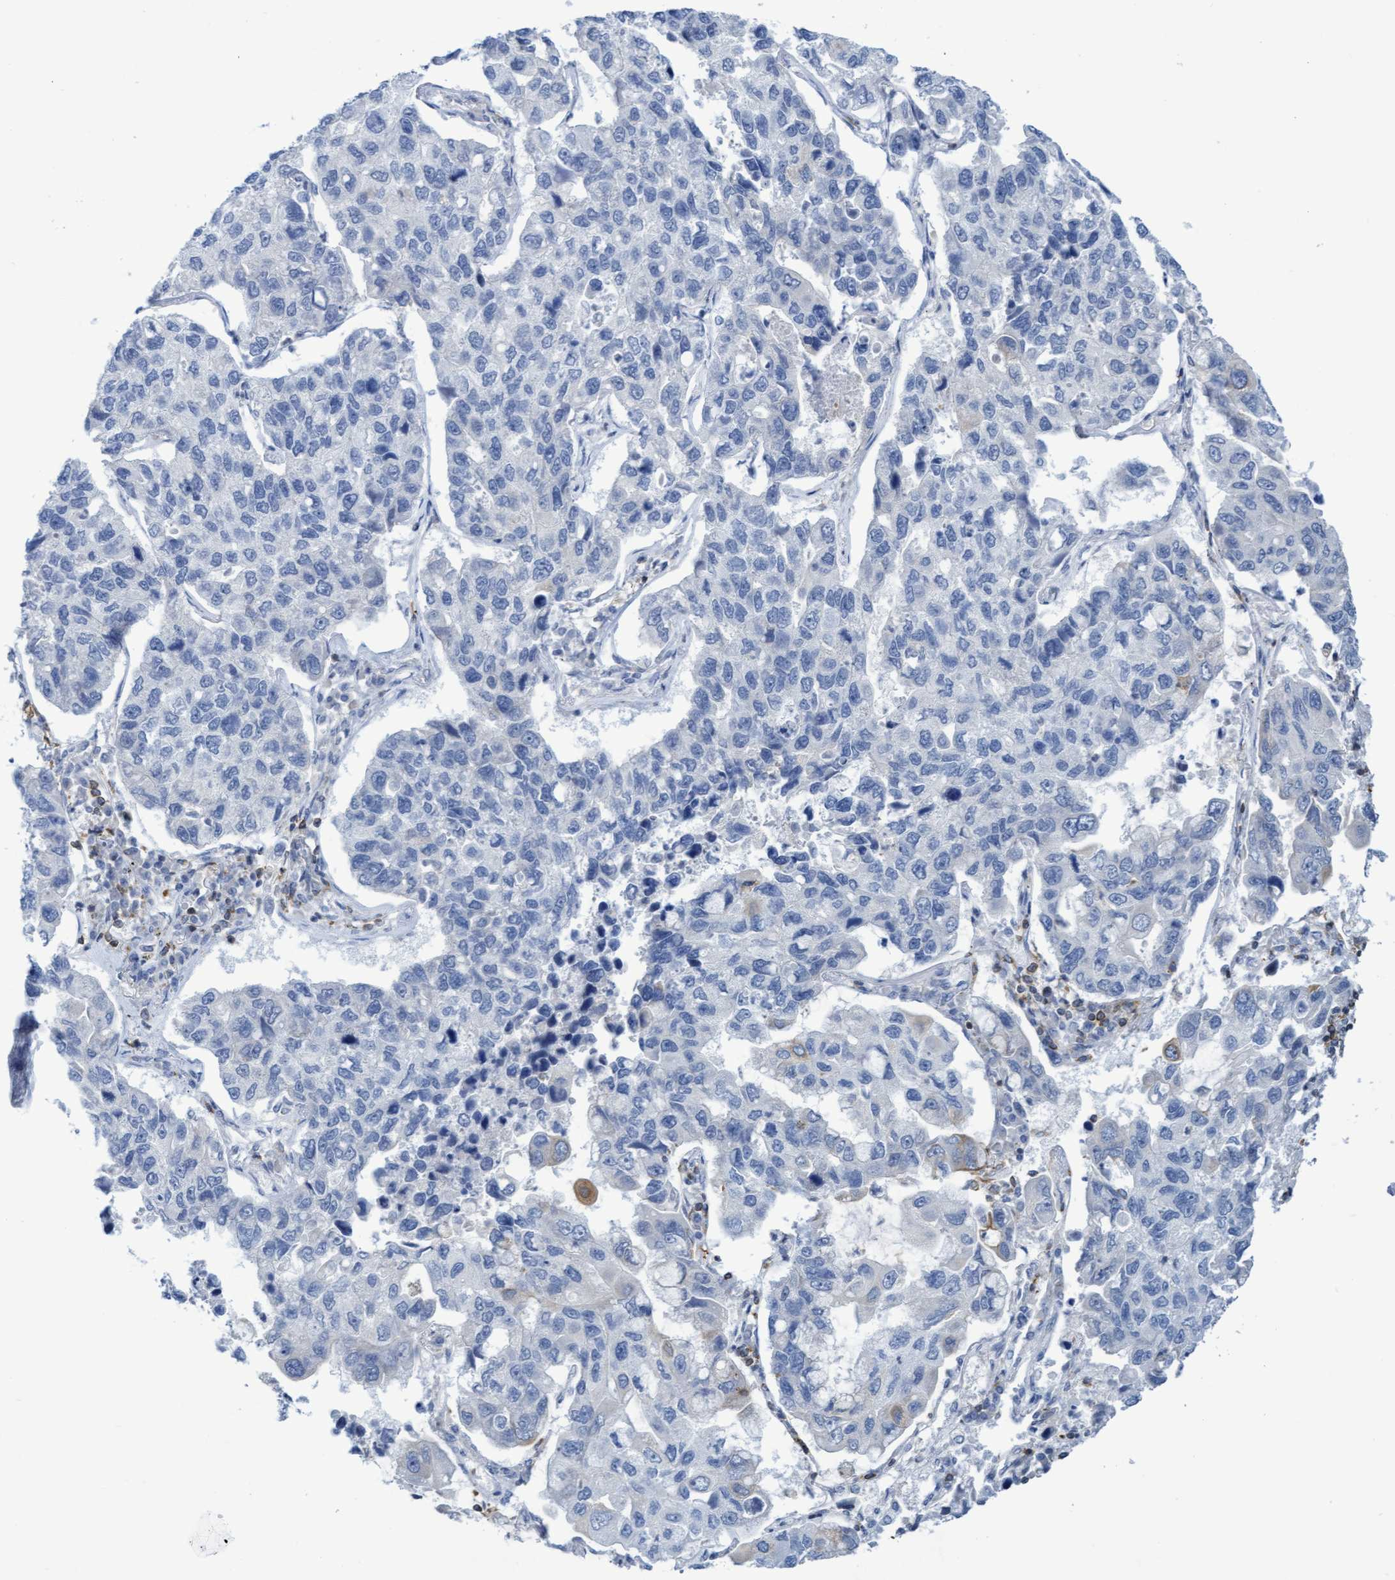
{"staining": {"intensity": "negative", "quantity": "none", "location": "none"}, "tissue": "lung cancer", "cell_type": "Tumor cells", "image_type": "cancer", "snomed": [{"axis": "morphology", "description": "Adenocarcinoma, NOS"}, {"axis": "topography", "description": "Lung"}], "caption": "Tumor cells show no significant protein positivity in lung cancer.", "gene": "FNBP1", "patient": {"sex": "male", "age": 64}}